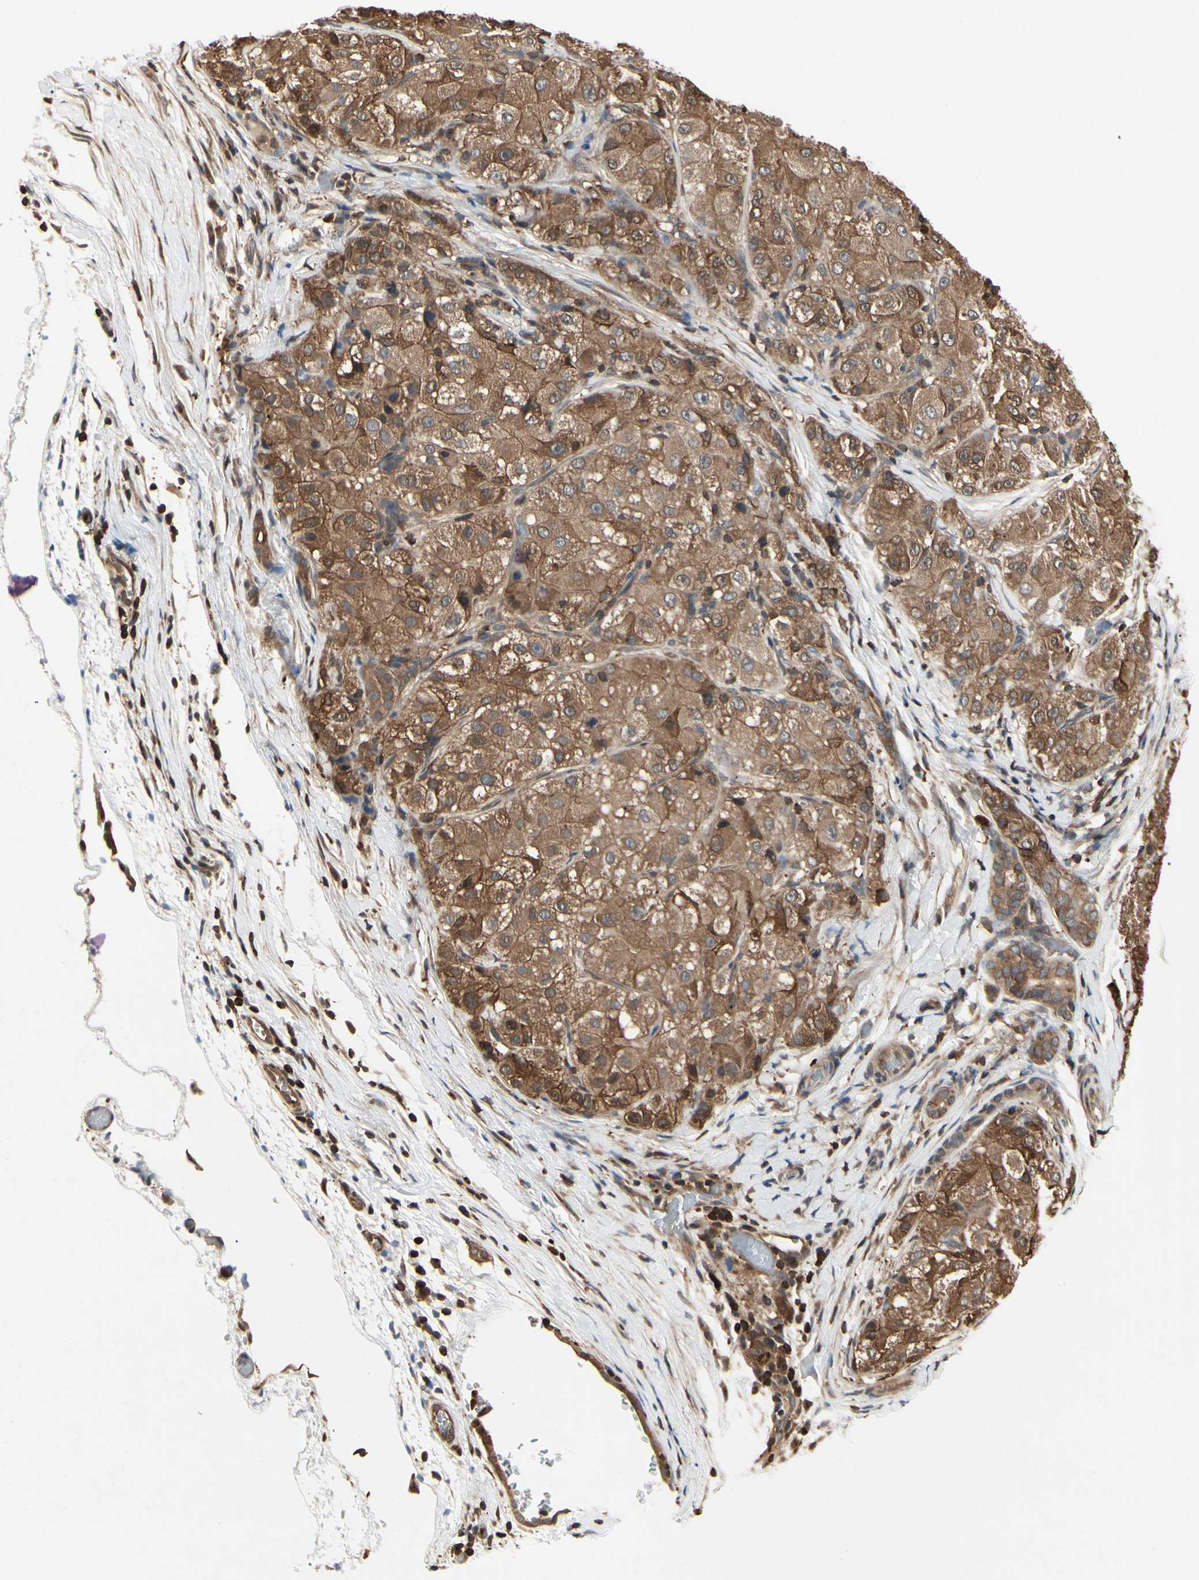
{"staining": {"intensity": "moderate", "quantity": ">75%", "location": "cytoplasmic/membranous"}, "tissue": "liver cancer", "cell_type": "Tumor cells", "image_type": "cancer", "snomed": [{"axis": "morphology", "description": "Carcinoma, Hepatocellular, NOS"}, {"axis": "topography", "description": "Liver"}], "caption": "High-magnification brightfield microscopy of liver cancer (hepatocellular carcinoma) stained with DAB (3,3'-diaminobenzidine) (brown) and counterstained with hematoxylin (blue). tumor cells exhibit moderate cytoplasmic/membranous expression is present in approximately>75% of cells. The staining was performed using DAB to visualize the protein expression in brown, while the nuclei were stained in blue with hematoxylin (Magnification: 20x).", "gene": "YWHAQ", "patient": {"sex": "male", "age": 80}}